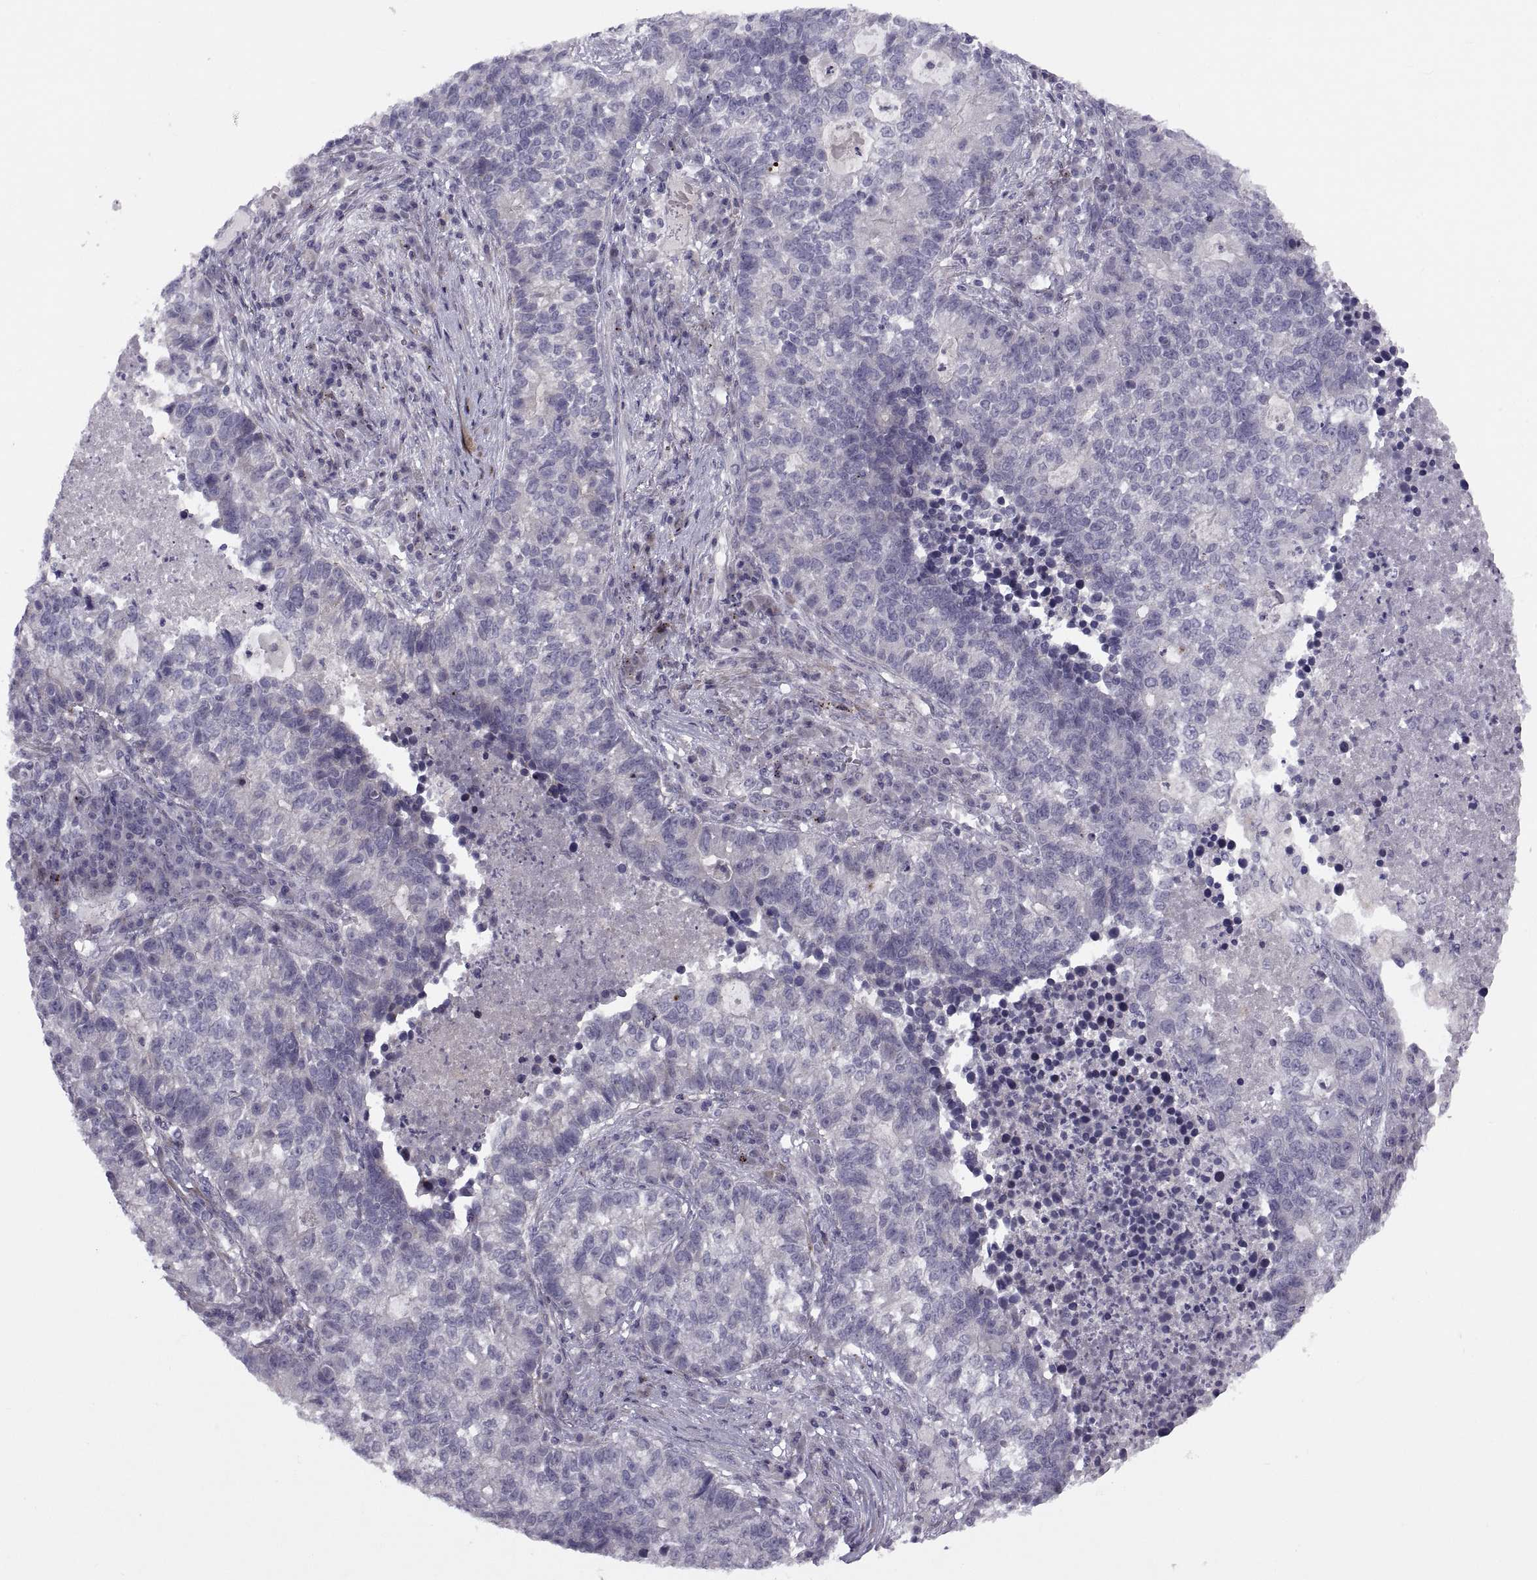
{"staining": {"intensity": "negative", "quantity": "none", "location": "none"}, "tissue": "lung cancer", "cell_type": "Tumor cells", "image_type": "cancer", "snomed": [{"axis": "morphology", "description": "Adenocarcinoma, NOS"}, {"axis": "topography", "description": "Lung"}], "caption": "A high-resolution micrograph shows IHC staining of lung cancer (adenocarcinoma), which demonstrates no significant expression in tumor cells.", "gene": "TMEM158", "patient": {"sex": "male", "age": 57}}